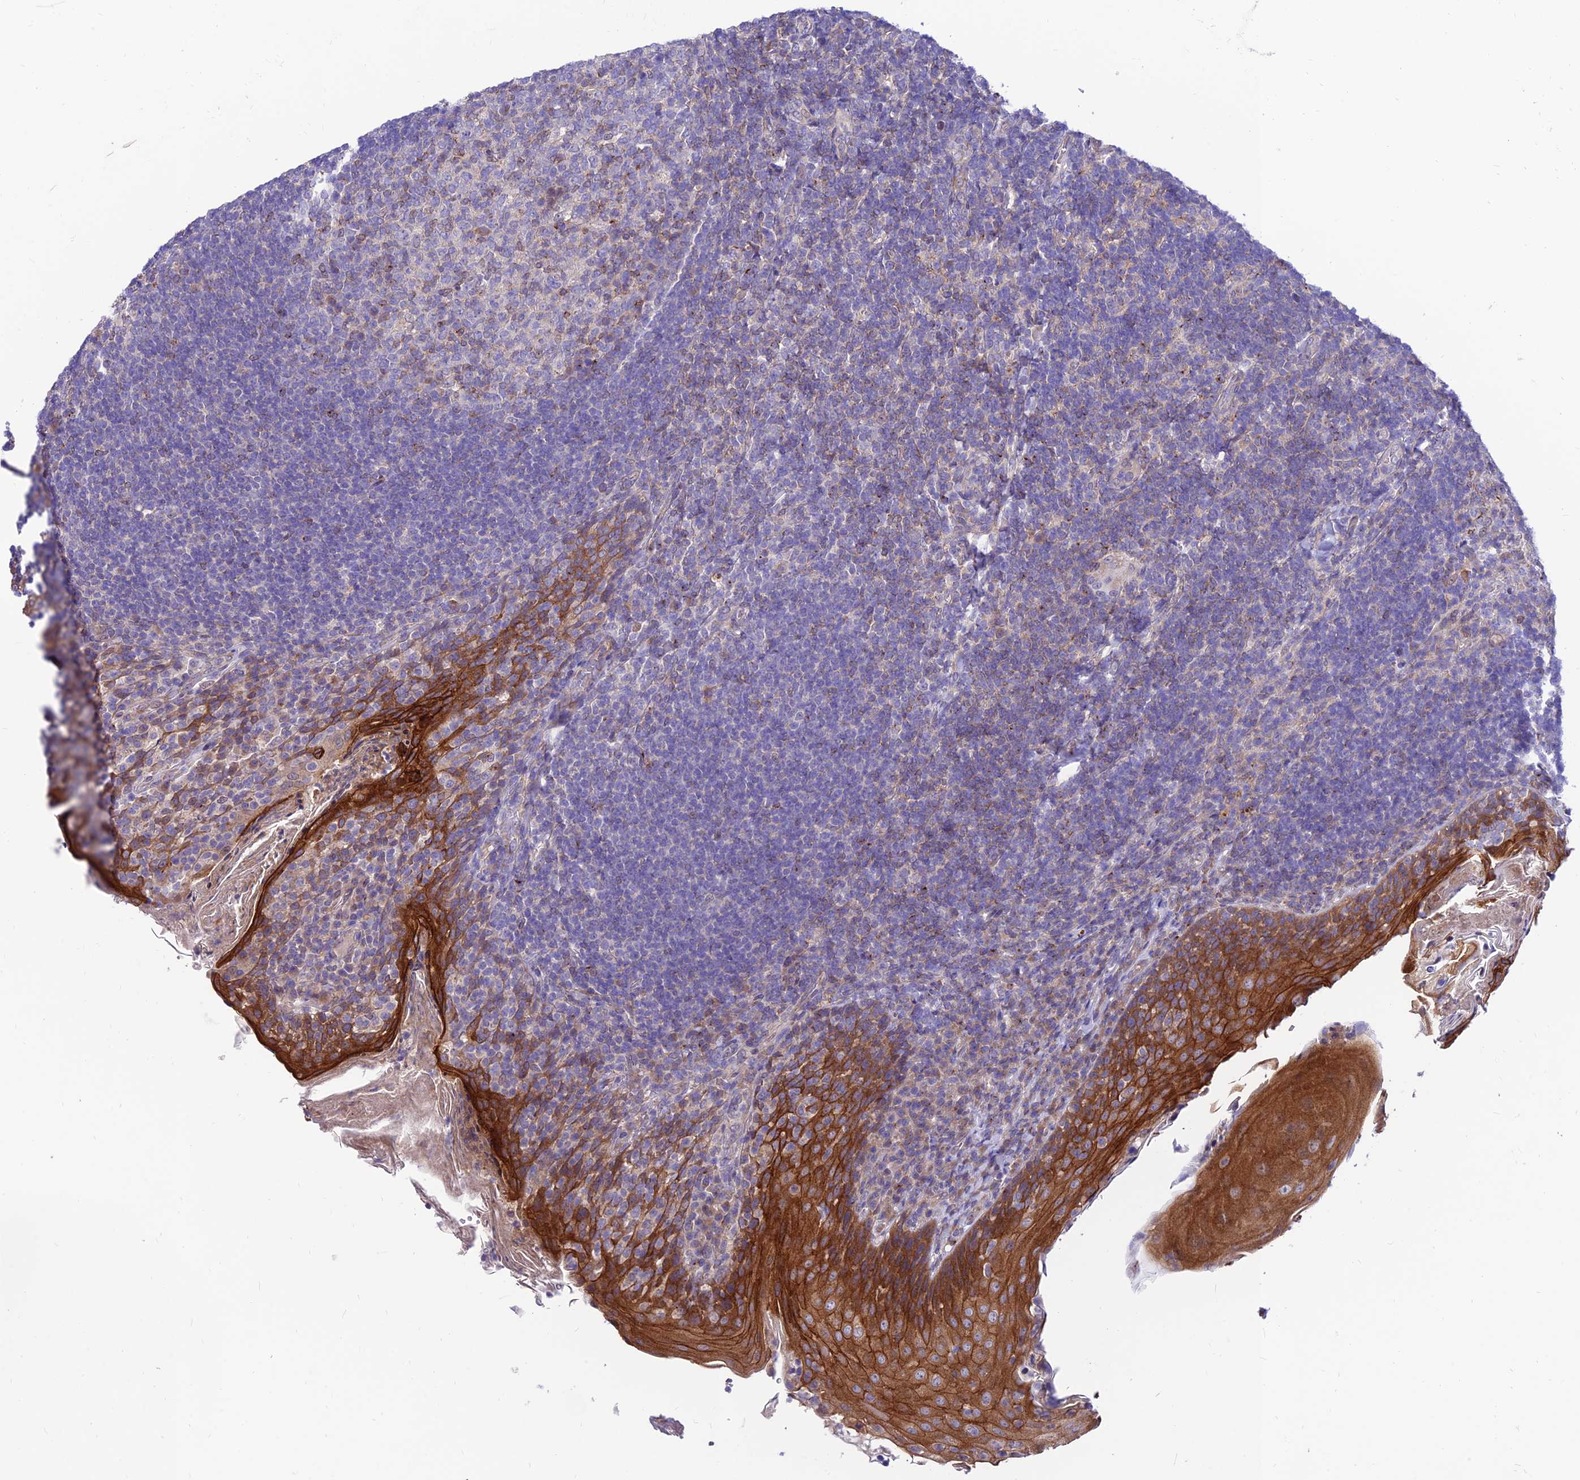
{"staining": {"intensity": "weak", "quantity": "<25%", "location": "cytoplasmic/membranous"}, "tissue": "tonsil", "cell_type": "Germinal center cells", "image_type": "normal", "snomed": [{"axis": "morphology", "description": "Normal tissue, NOS"}, {"axis": "topography", "description": "Tonsil"}], "caption": "This is a image of immunohistochemistry (IHC) staining of benign tonsil, which shows no staining in germinal center cells. The staining is performed using DAB brown chromogen with nuclei counter-stained in using hematoxylin.", "gene": "C6orf132", "patient": {"sex": "female", "age": 10}}